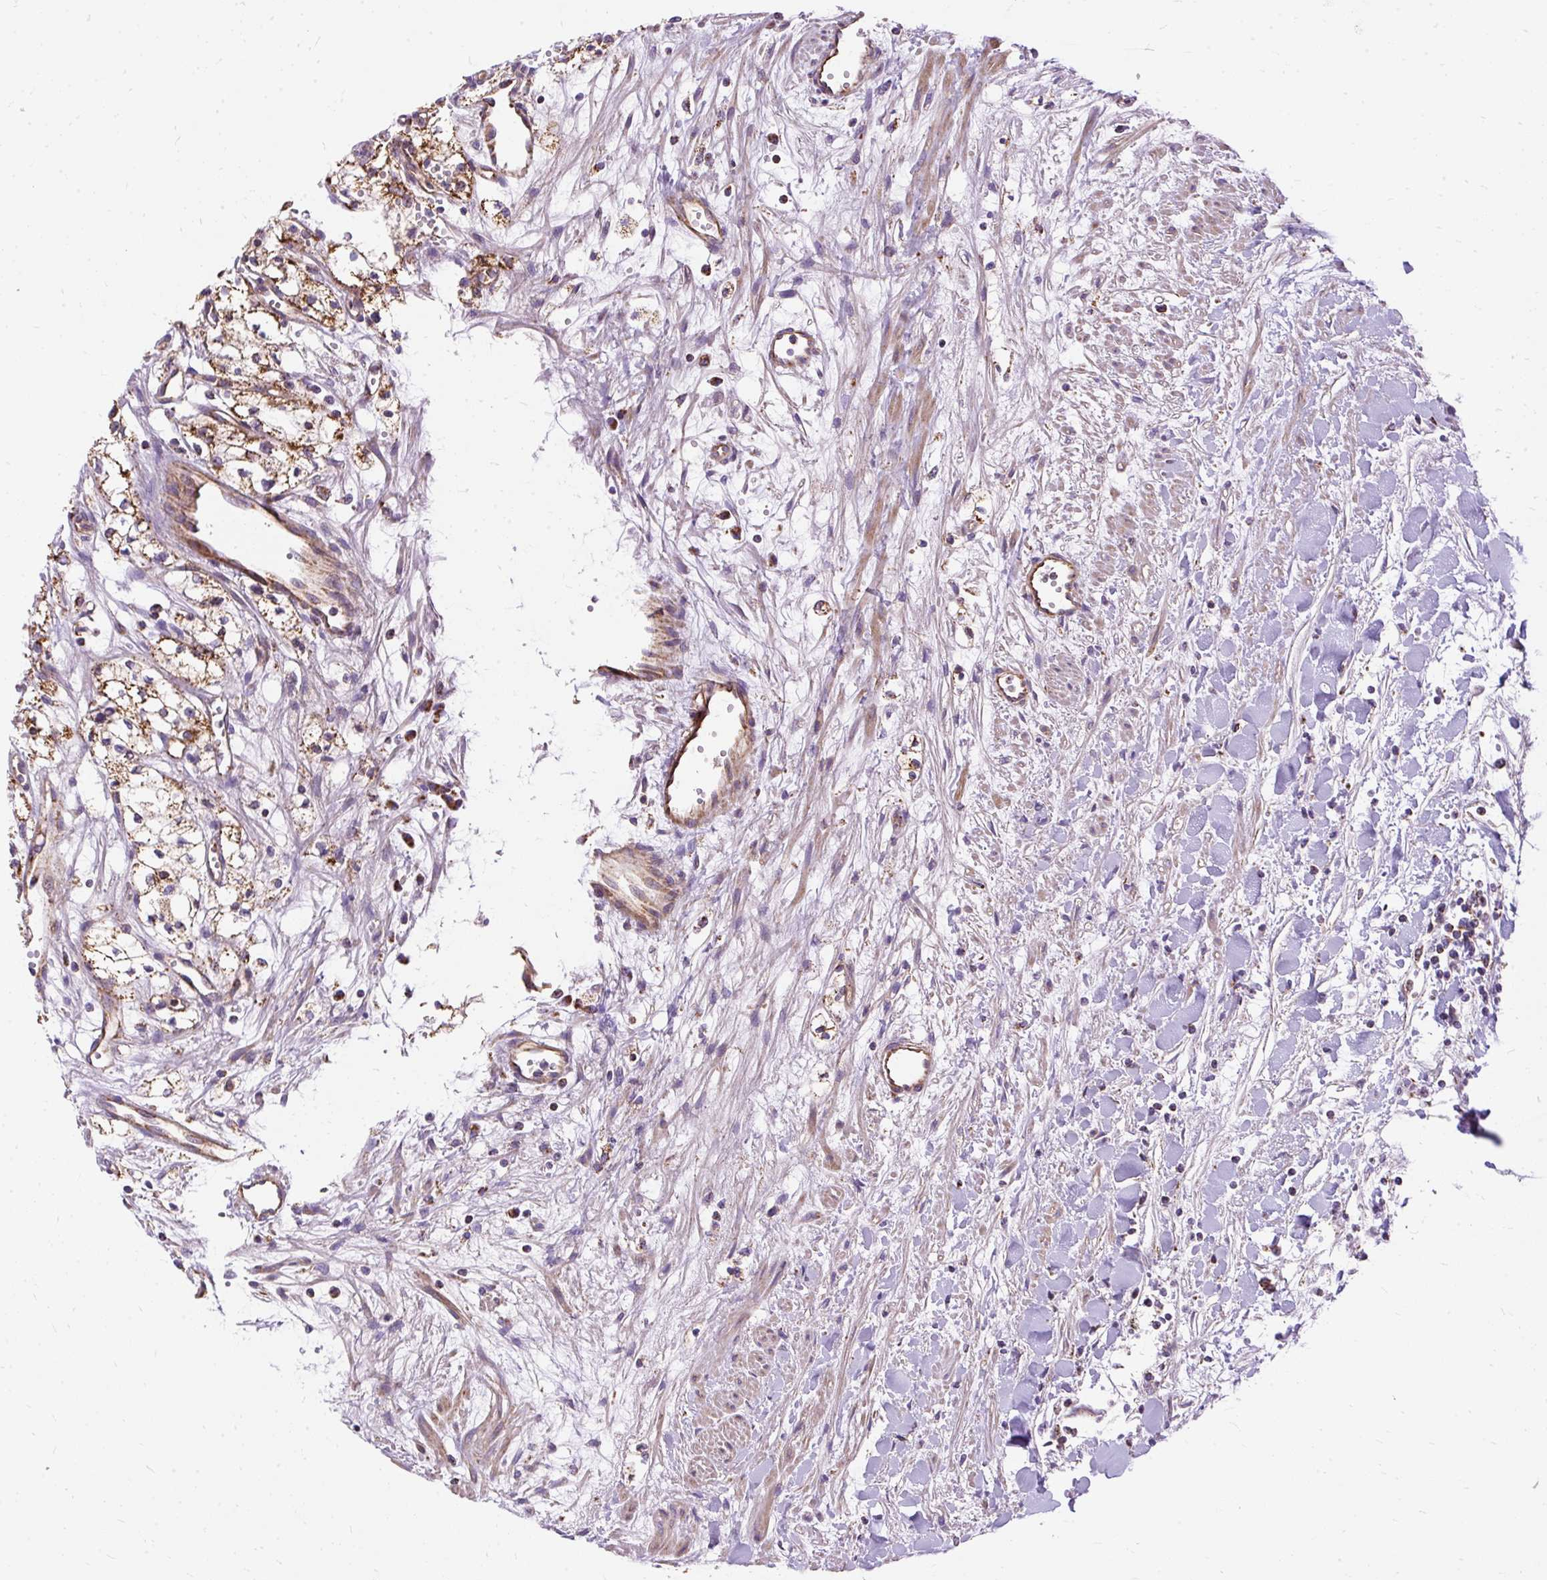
{"staining": {"intensity": "moderate", "quantity": ">75%", "location": "cytoplasmic/membranous"}, "tissue": "renal cancer", "cell_type": "Tumor cells", "image_type": "cancer", "snomed": [{"axis": "morphology", "description": "Adenocarcinoma, NOS"}, {"axis": "topography", "description": "Kidney"}], "caption": "Human adenocarcinoma (renal) stained for a protein (brown) displays moderate cytoplasmic/membranous positive staining in approximately >75% of tumor cells.", "gene": "CEP290", "patient": {"sex": "male", "age": 59}}